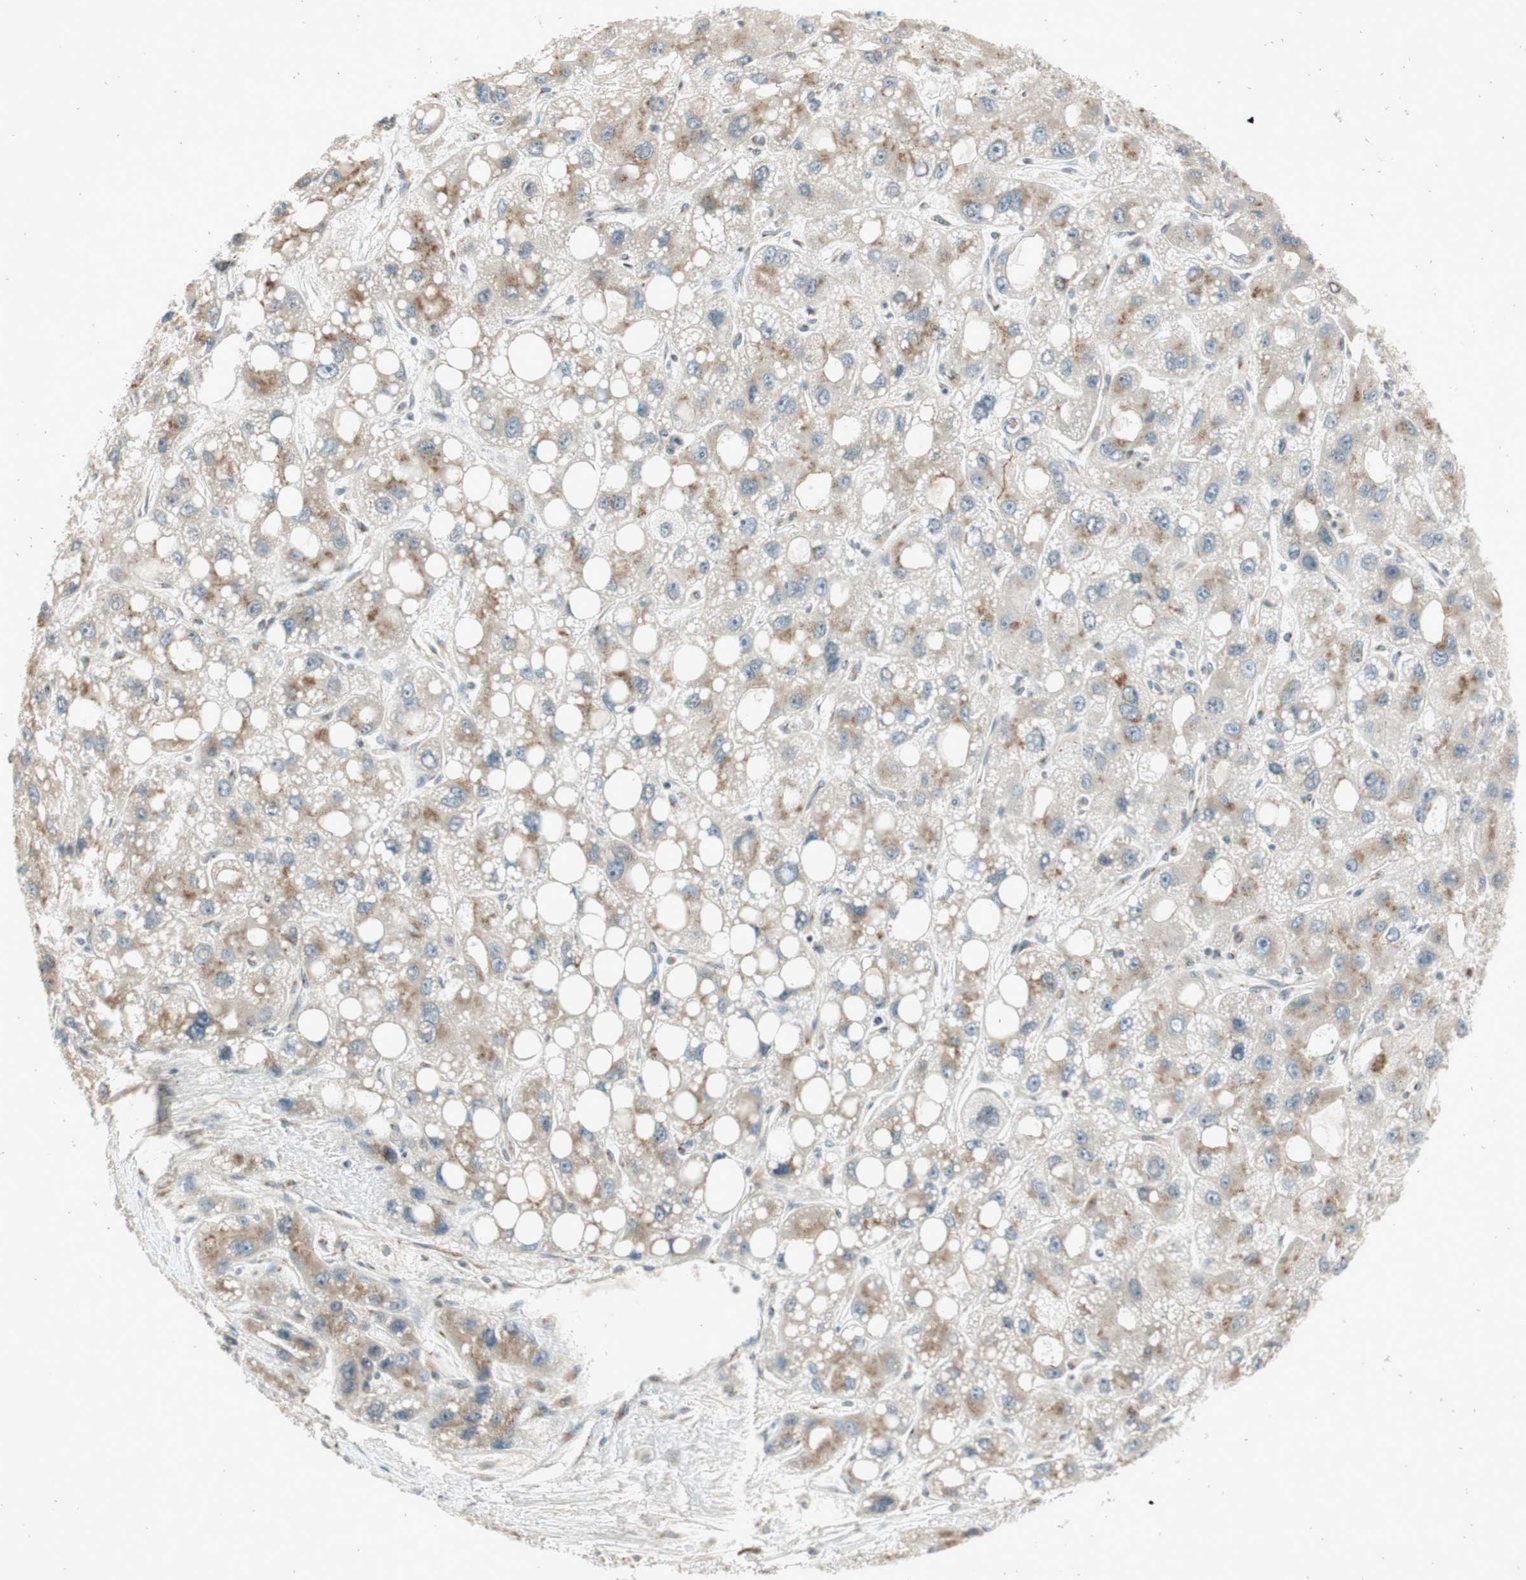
{"staining": {"intensity": "weak", "quantity": "25%-75%", "location": "cytoplasmic/membranous"}, "tissue": "liver cancer", "cell_type": "Tumor cells", "image_type": "cancer", "snomed": [{"axis": "morphology", "description": "Carcinoma, Hepatocellular, NOS"}, {"axis": "topography", "description": "Liver"}], "caption": "Weak cytoplasmic/membranous expression for a protein is appreciated in about 25%-75% of tumor cells of hepatocellular carcinoma (liver) using IHC.", "gene": "NEO1", "patient": {"sex": "male", "age": 55}}